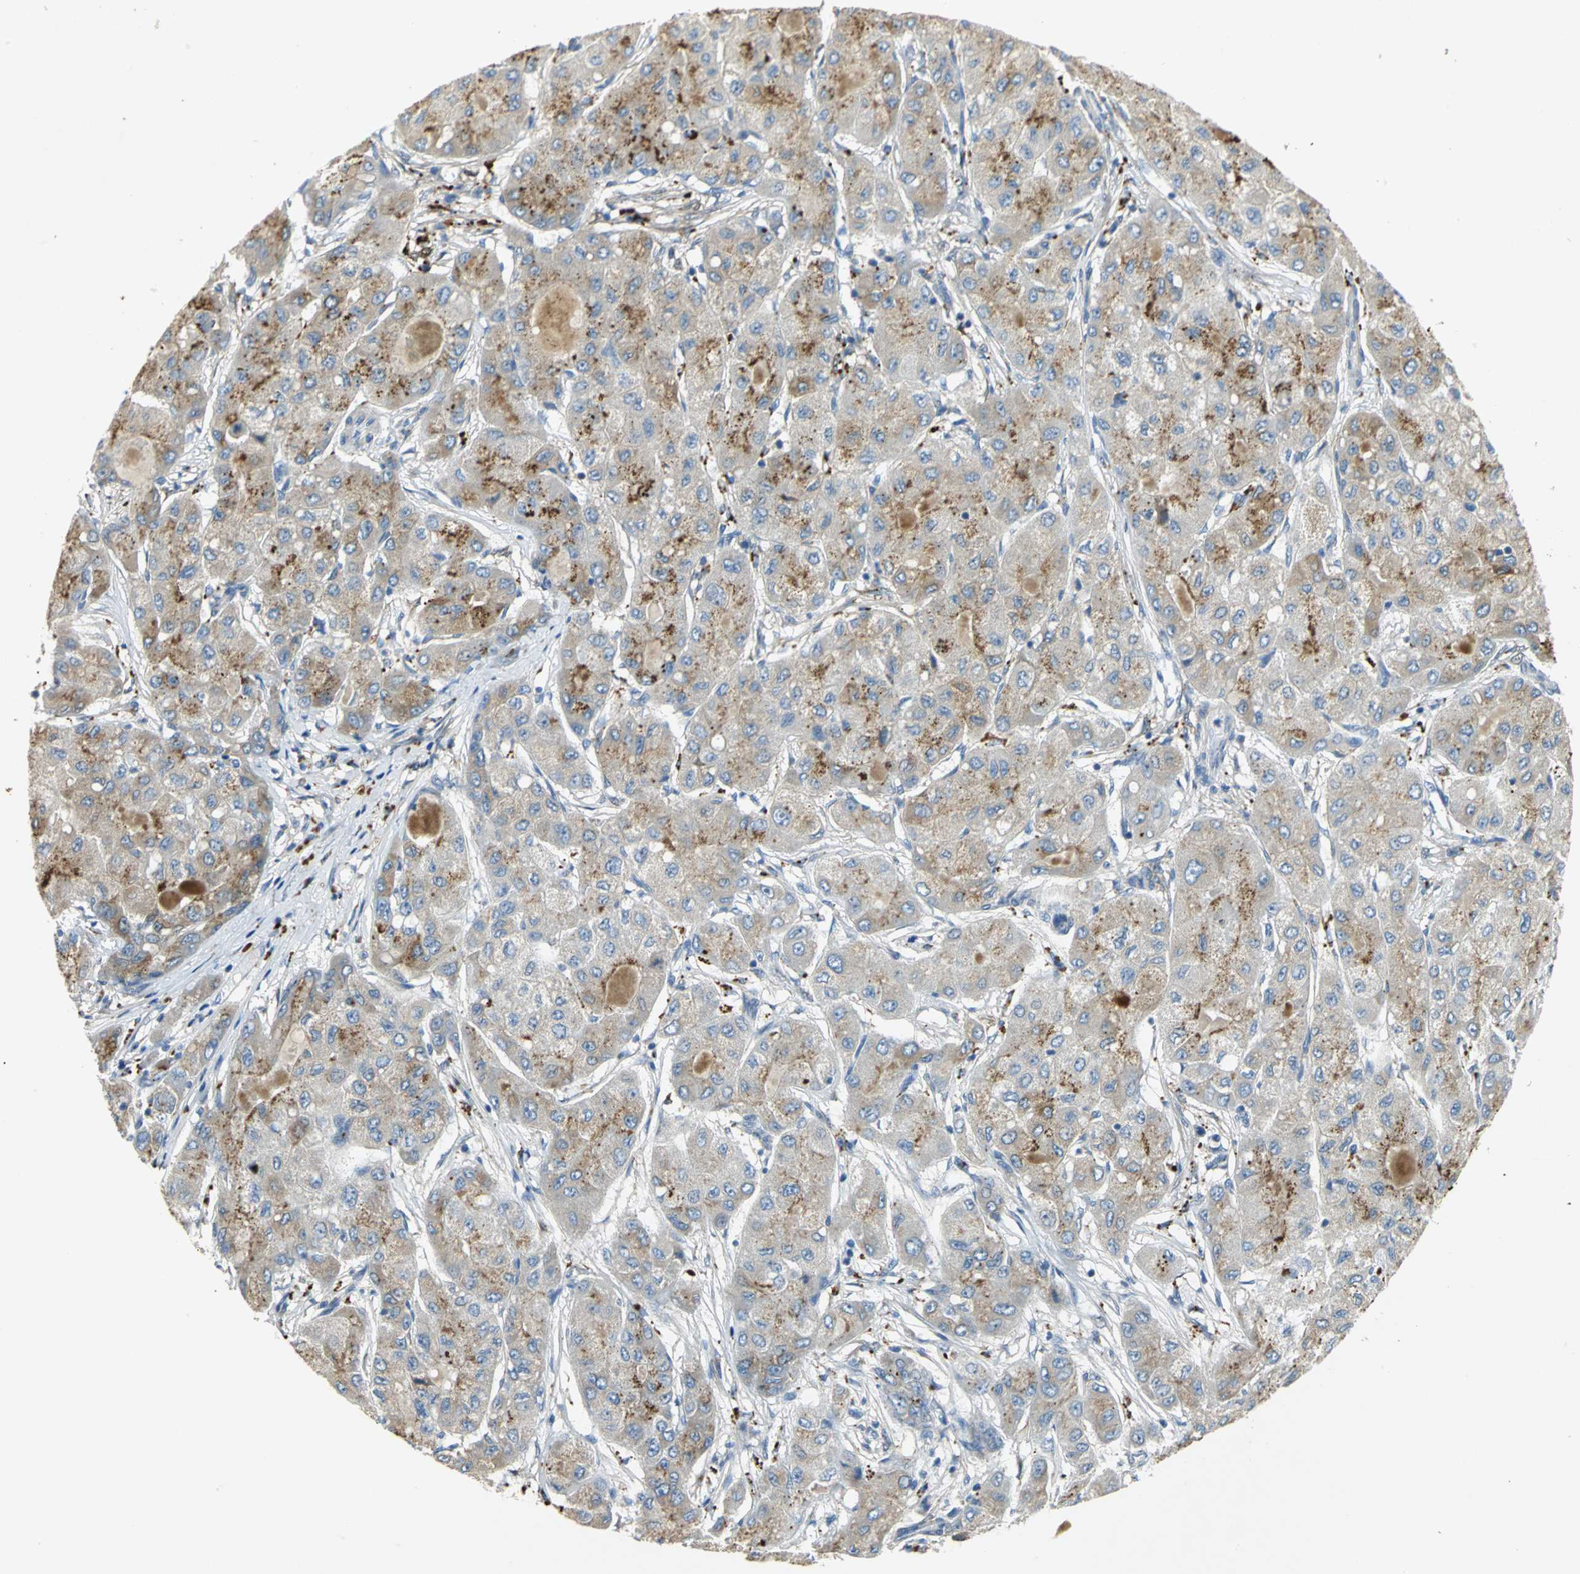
{"staining": {"intensity": "moderate", "quantity": "25%-75%", "location": "cytoplasmic/membranous"}, "tissue": "liver cancer", "cell_type": "Tumor cells", "image_type": "cancer", "snomed": [{"axis": "morphology", "description": "Carcinoma, Hepatocellular, NOS"}, {"axis": "topography", "description": "Liver"}], "caption": "Tumor cells demonstrate medium levels of moderate cytoplasmic/membranous positivity in approximately 25%-75% of cells in liver cancer.", "gene": "IL17RB", "patient": {"sex": "male", "age": 80}}